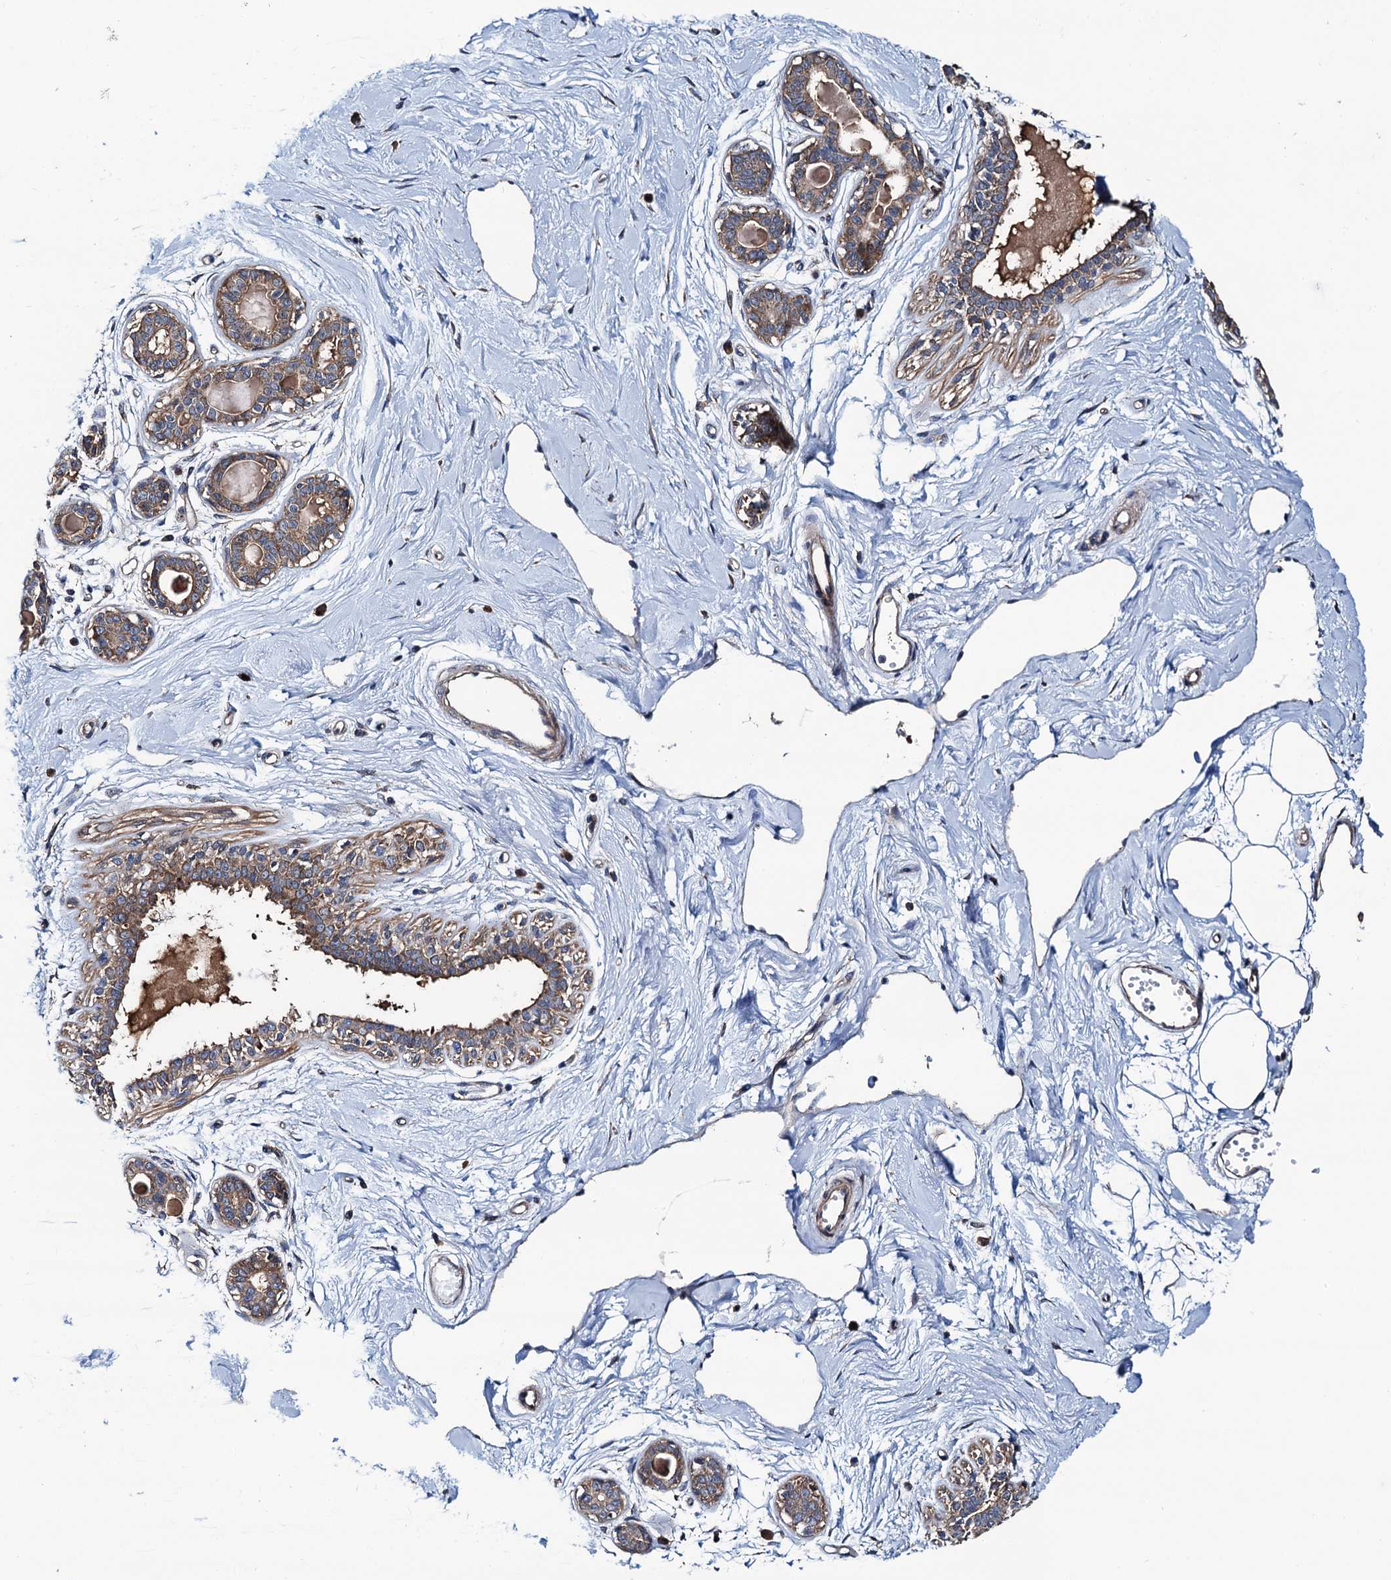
{"staining": {"intensity": "negative", "quantity": "none", "location": "none"}, "tissue": "breast", "cell_type": "Adipocytes", "image_type": "normal", "snomed": [{"axis": "morphology", "description": "Normal tissue, NOS"}, {"axis": "topography", "description": "Breast"}], "caption": "Breast was stained to show a protein in brown. There is no significant positivity in adipocytes. The staining was performed using DAB to visualize the protein expression in brown, while the nuclei were stained in blue with hematoxylin (Magnification: 20x).", "gene": "NEK1", "patient": {"sex": "female", "age": 45}}